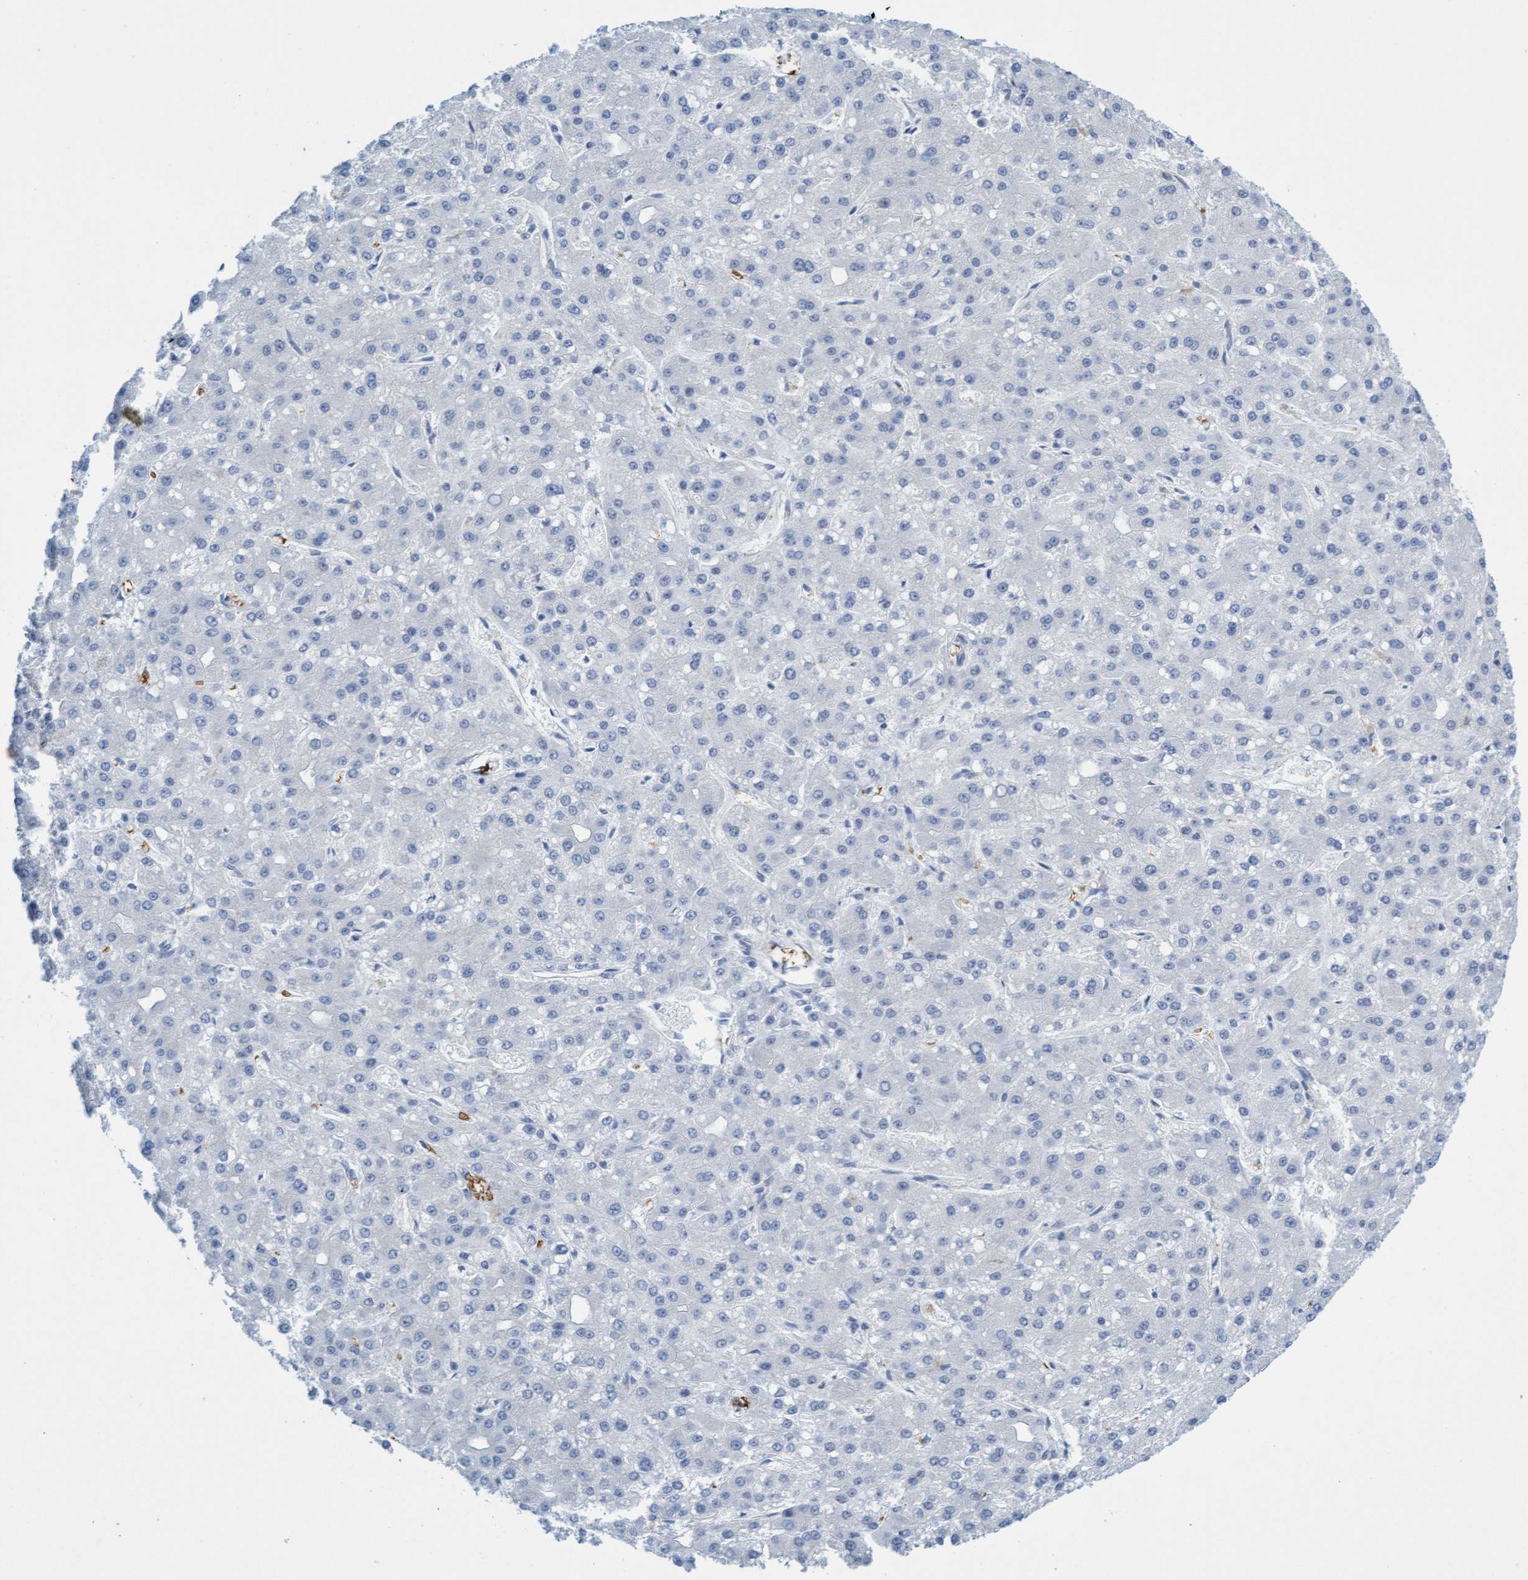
{"staining": {"intensity": "negative", "quantity": "none", "location": "none"}, "tissue": "liver cancer", "cell_type": "Tumor cells", "image_type": "cancer", "snomed": [{"axis": "morphology", "description": "Carcinoma, Hepatocellular, NOS"}, {"axis": "topography", "description": "Liver"}], "caption": "Tumor cells show no significant protein positivity in liver hepatocellular carcinoma. The staining is performed using DAB (3,3'-diaminobenzidine) brown chromogen with nuclei counter-stained in using hematoxylin.", "gene": "SPEM2", "patient": {"sex": "male", "age": 67}}